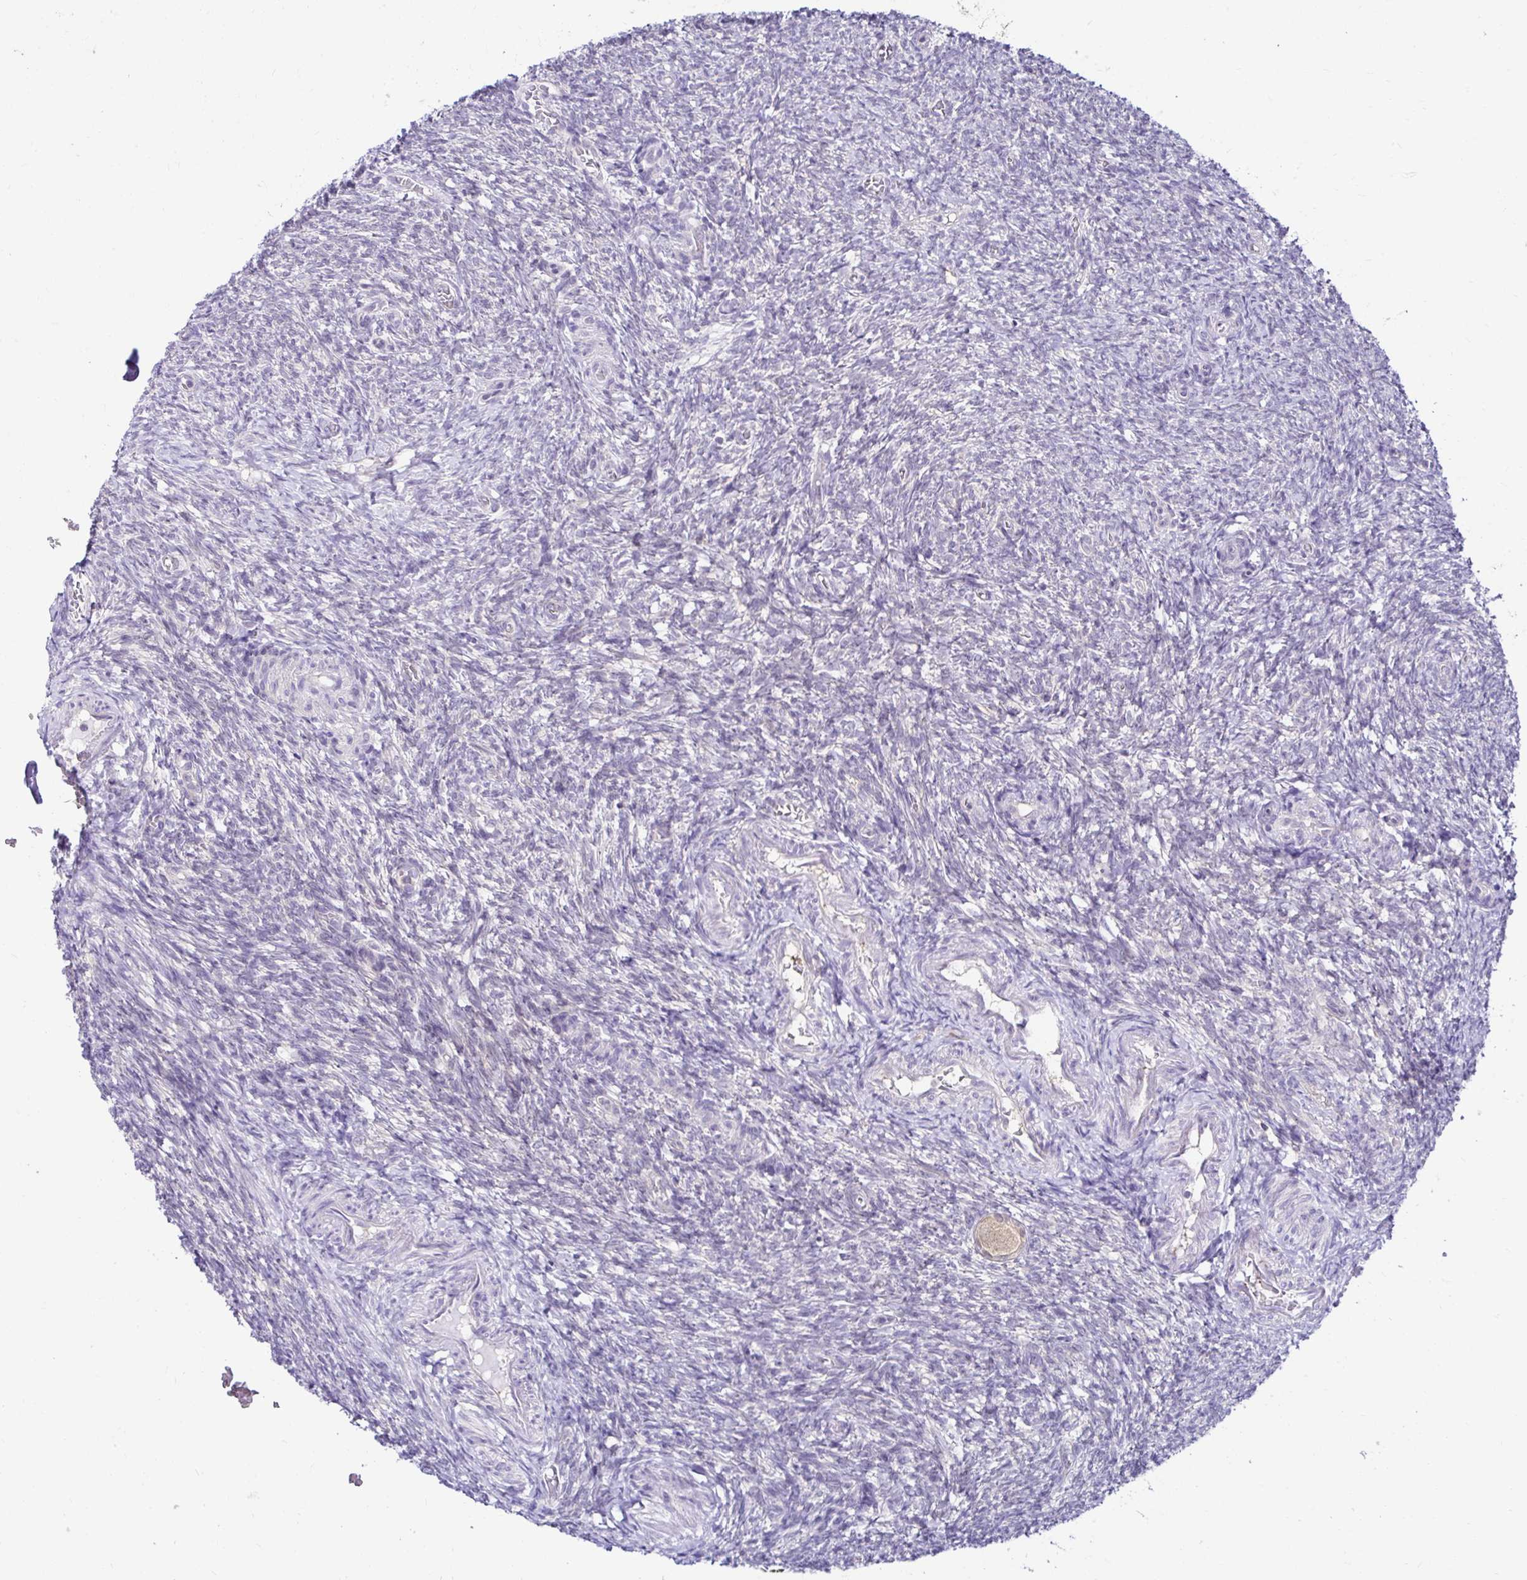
{"staining": {"intensity": "moderate", "quantity": ">75%", "location": "nuclear"}, "tissue": "ovary", "cell_type": "Follicle cells", "image_type": "normal", "snomed": [{"axis": "morphology", "description": "Normal tissue, NOS"}, {"axis": "topography", "description": "Ovary"}], "caption": "Immunohistochemical staining of normal human ovary demonstrates moderate nuclear protein positivity in approximately >75% of follicle cells. (Stains: DAB (3,3'-diaminobenzidine) in brown, nuclei in blue, Microscopy: brightfield microscopy at high magnification).", "gene": "PSMD3", "patient": {"sex": "female", "age": 39}}